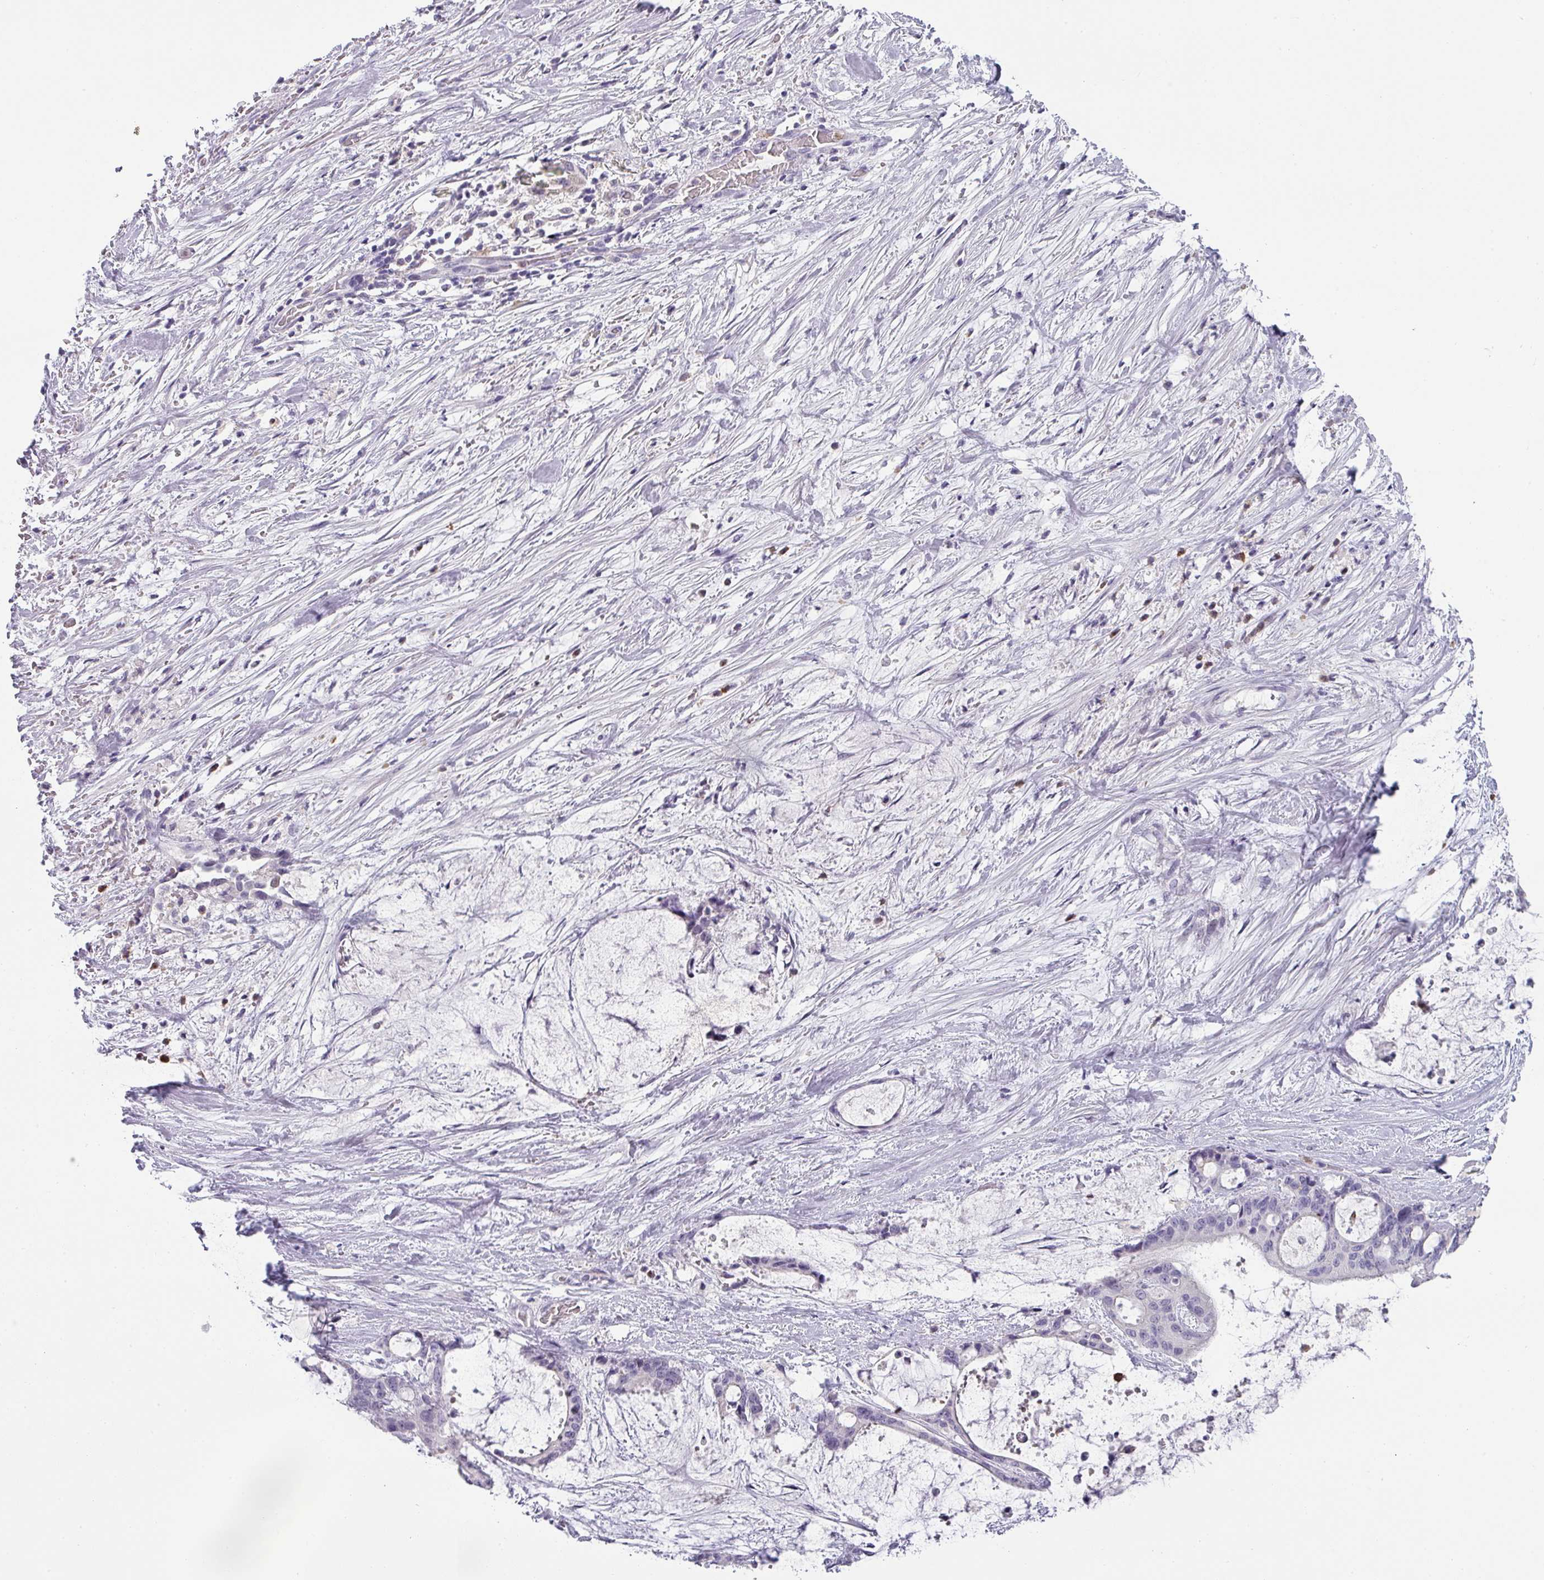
{"staining": {"intensity": "negative", "quantity": "none", "location": "none"}, "tissue": "liver cancer", "cell_type": "Tumor cells", "image_type": "cancer", "snomed": [{"axis": "morphology", "description": "Normal tissue, NOS"}, {"axis": "morphology", "description": "Cholangiocarcinoma"}, {"axis": "topography", "description": "Liver"}, {"axis": "topography", "description": "Peripheral nerve tissue"}], "caption": "Immunohistochemistry micrograph of neoplastic tissue: liver cancer stained with DAB displays no significant protein expression in tumor cells.", "gene": "BTLA", "patient": {"sex": "female", "age": 73}}